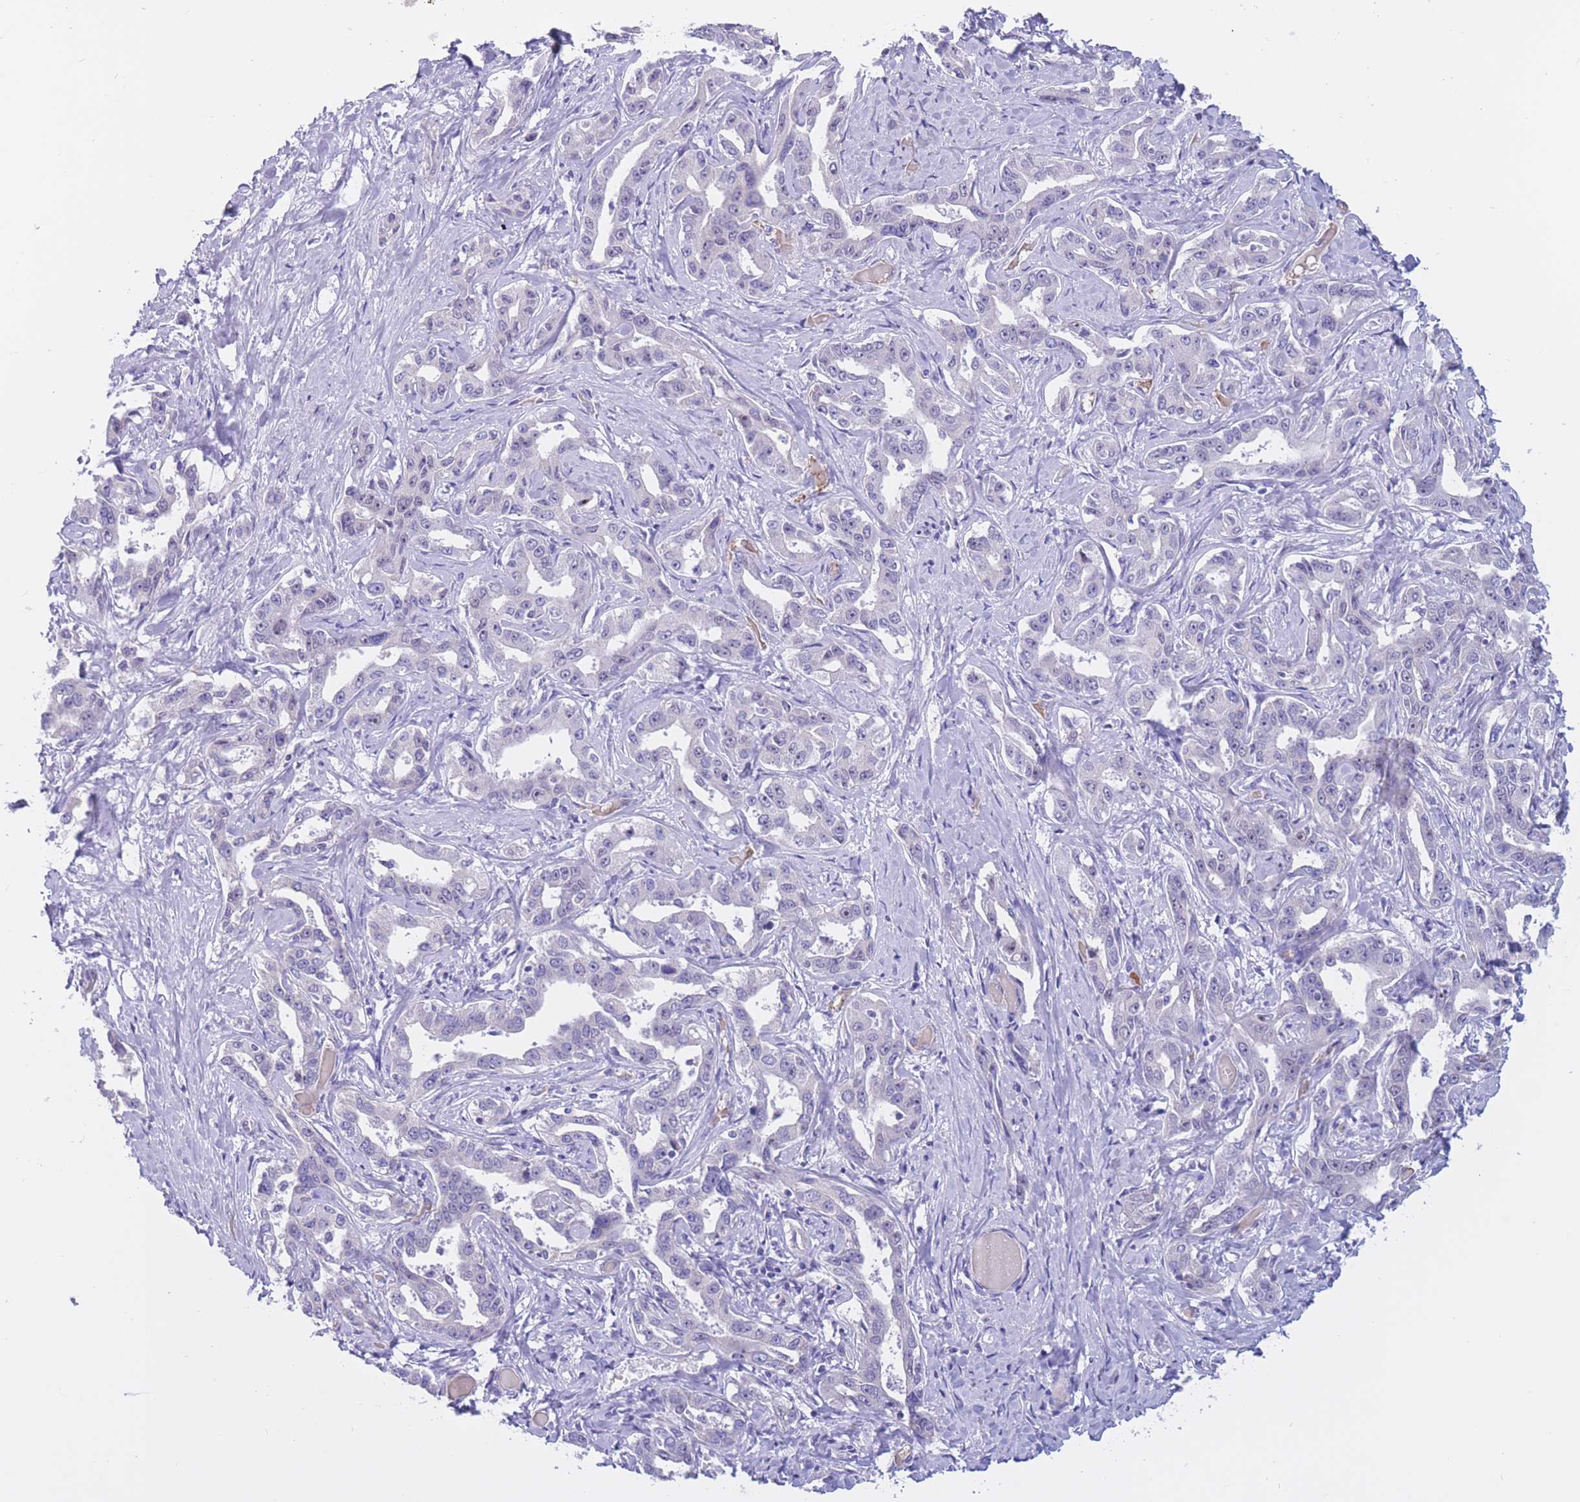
{"staining": {"intensity": "negative", "quantity": "none", "location": "none"}, "tissue": "liver cancer", "cell_type": "Tumor cells", "image_type": "cancer", "snomed": [{"axis": "morphology", "description": "Cholangiocarcinoma"}, {"axis": "topography", "description": "Liver"}], "caption": "Liver cholangiocarcinoma stained for a protein using immunohistochemistry displays no positivity tumor cells.", "gene": "BOP1", "patient": {"sex": "male", "age": 59}}